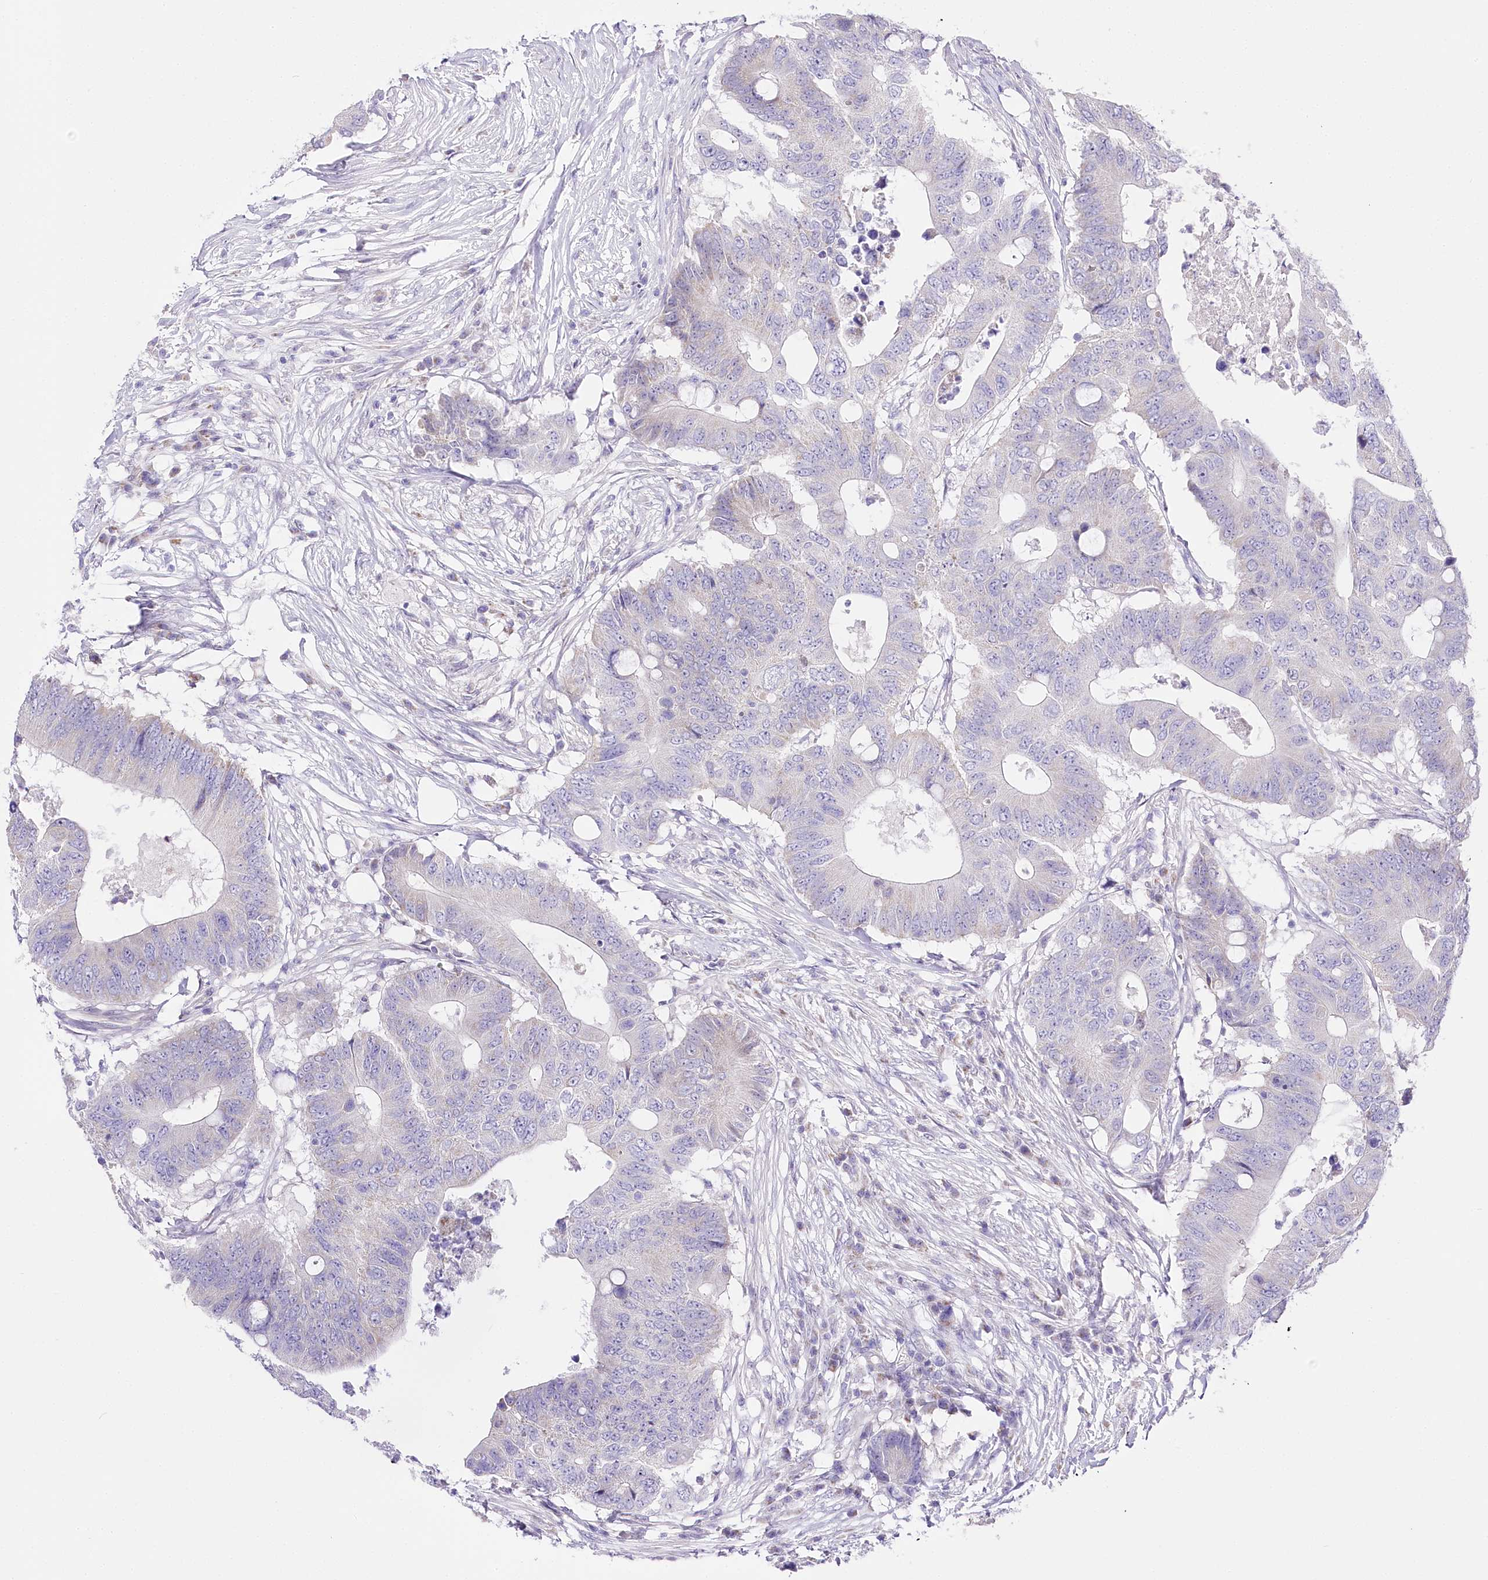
{"staining": {"intensity": "negative", "quantity": "none", "location": "none"}, "tissue": "colorectal cancer", "cell_type": "Tumor cells", "image_type": "cancer", "snomed": [{"axis": "morphology", "description": "Adenocarcinoma, NOS"}, {"axis": "topography", "description": "Colon"}], "caption": "IHC image of neoplastic tissue: adenocarcinoma (colorectal) stained with DAB demonstrates no significant protein expression in tumor cells.", "gene": "ZNF226", "patient": {"sex": "male", "age": 71}}